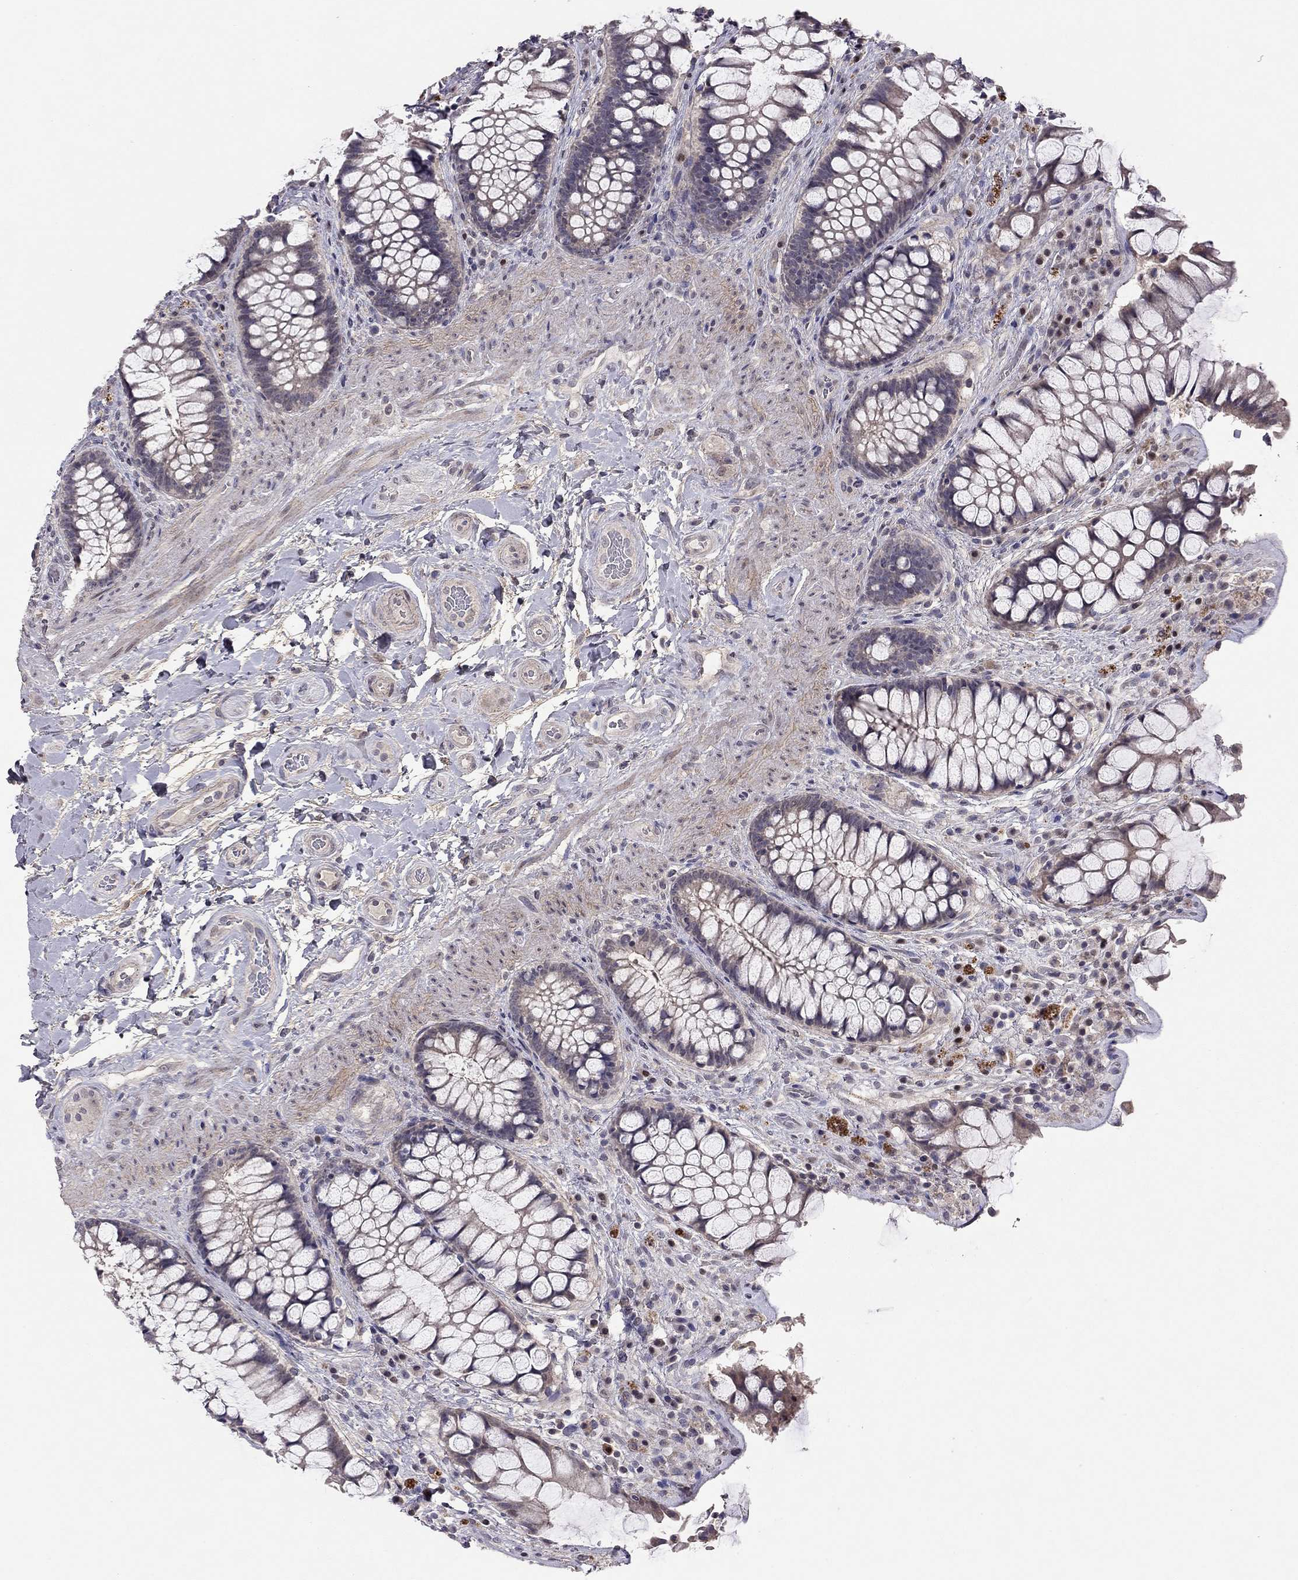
{"staining": {"intensity": "moderate", "quantity": "<25%", "location": "cytoplasmic/membranous"}, "tissue": "rectum", "cell_type": "Glandular cells", "image_type": "normal", "snomed": [{"axis": "morphology", "description": "Normal tissue, NOS"}, {"axis": "topography", "description": "Rectum"}], "caption": "Glandular cells demonstrate moderate cytoplasmic/membranous expression in approximately <25% of cells in benign rectum.", "gene": "ESR2", "patient": {"sex": "female", "age": 58}}